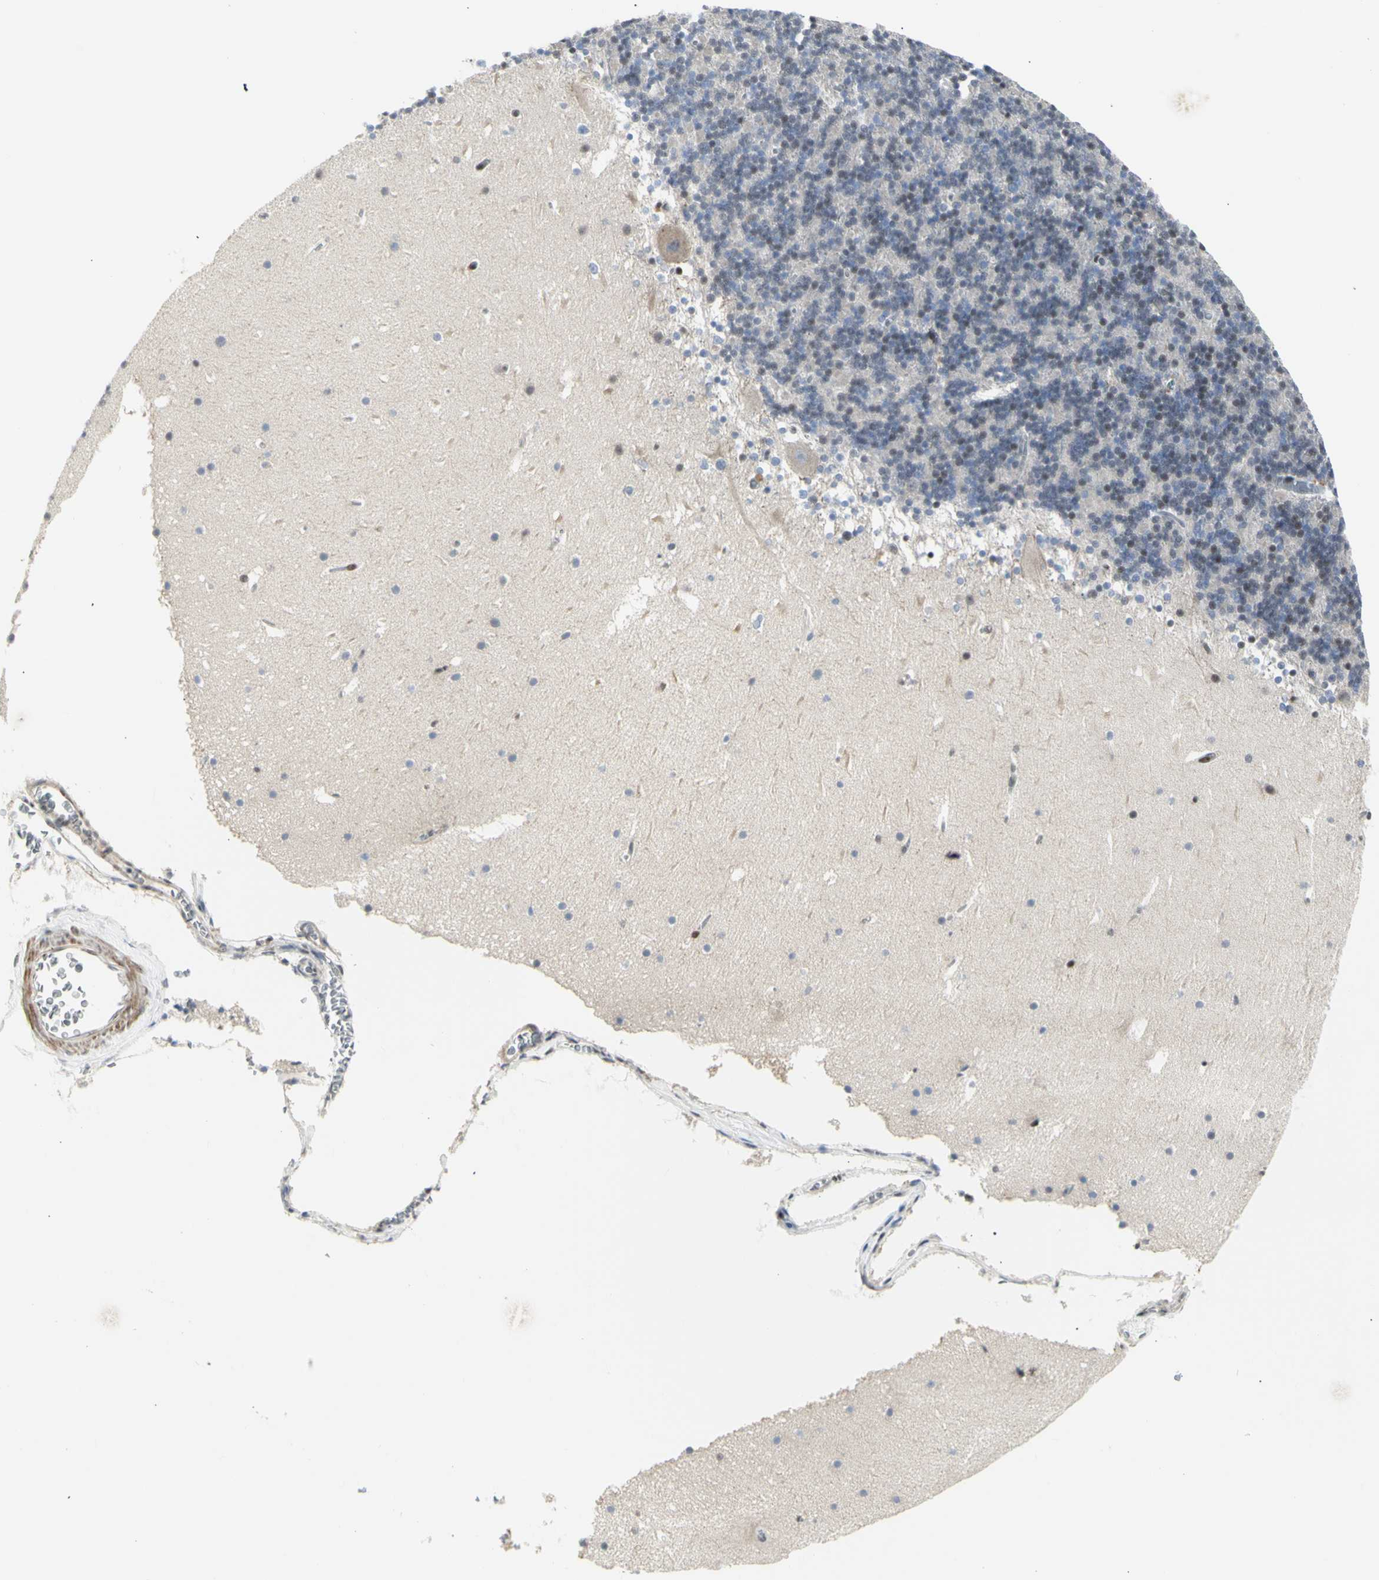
{"staining": {"intensity": "negative", "quantity": "none", "location": "none"}, "tissue": "cerebellum", "cell_type": "Cells in granular layer", "image_type": "normal", "snomed": [{"axis": "morphology", "description": "Normal tissue, NOS"}, {"axis": "topography", "description": "Cerebellum"}], "caption": "This is an immunohistochemistry photomicrograph of normal cerebellum. There is no positivity in cells in granular layer.", "gene": "DHRS7B", "patient": {"sex": "male", "age": 45}}